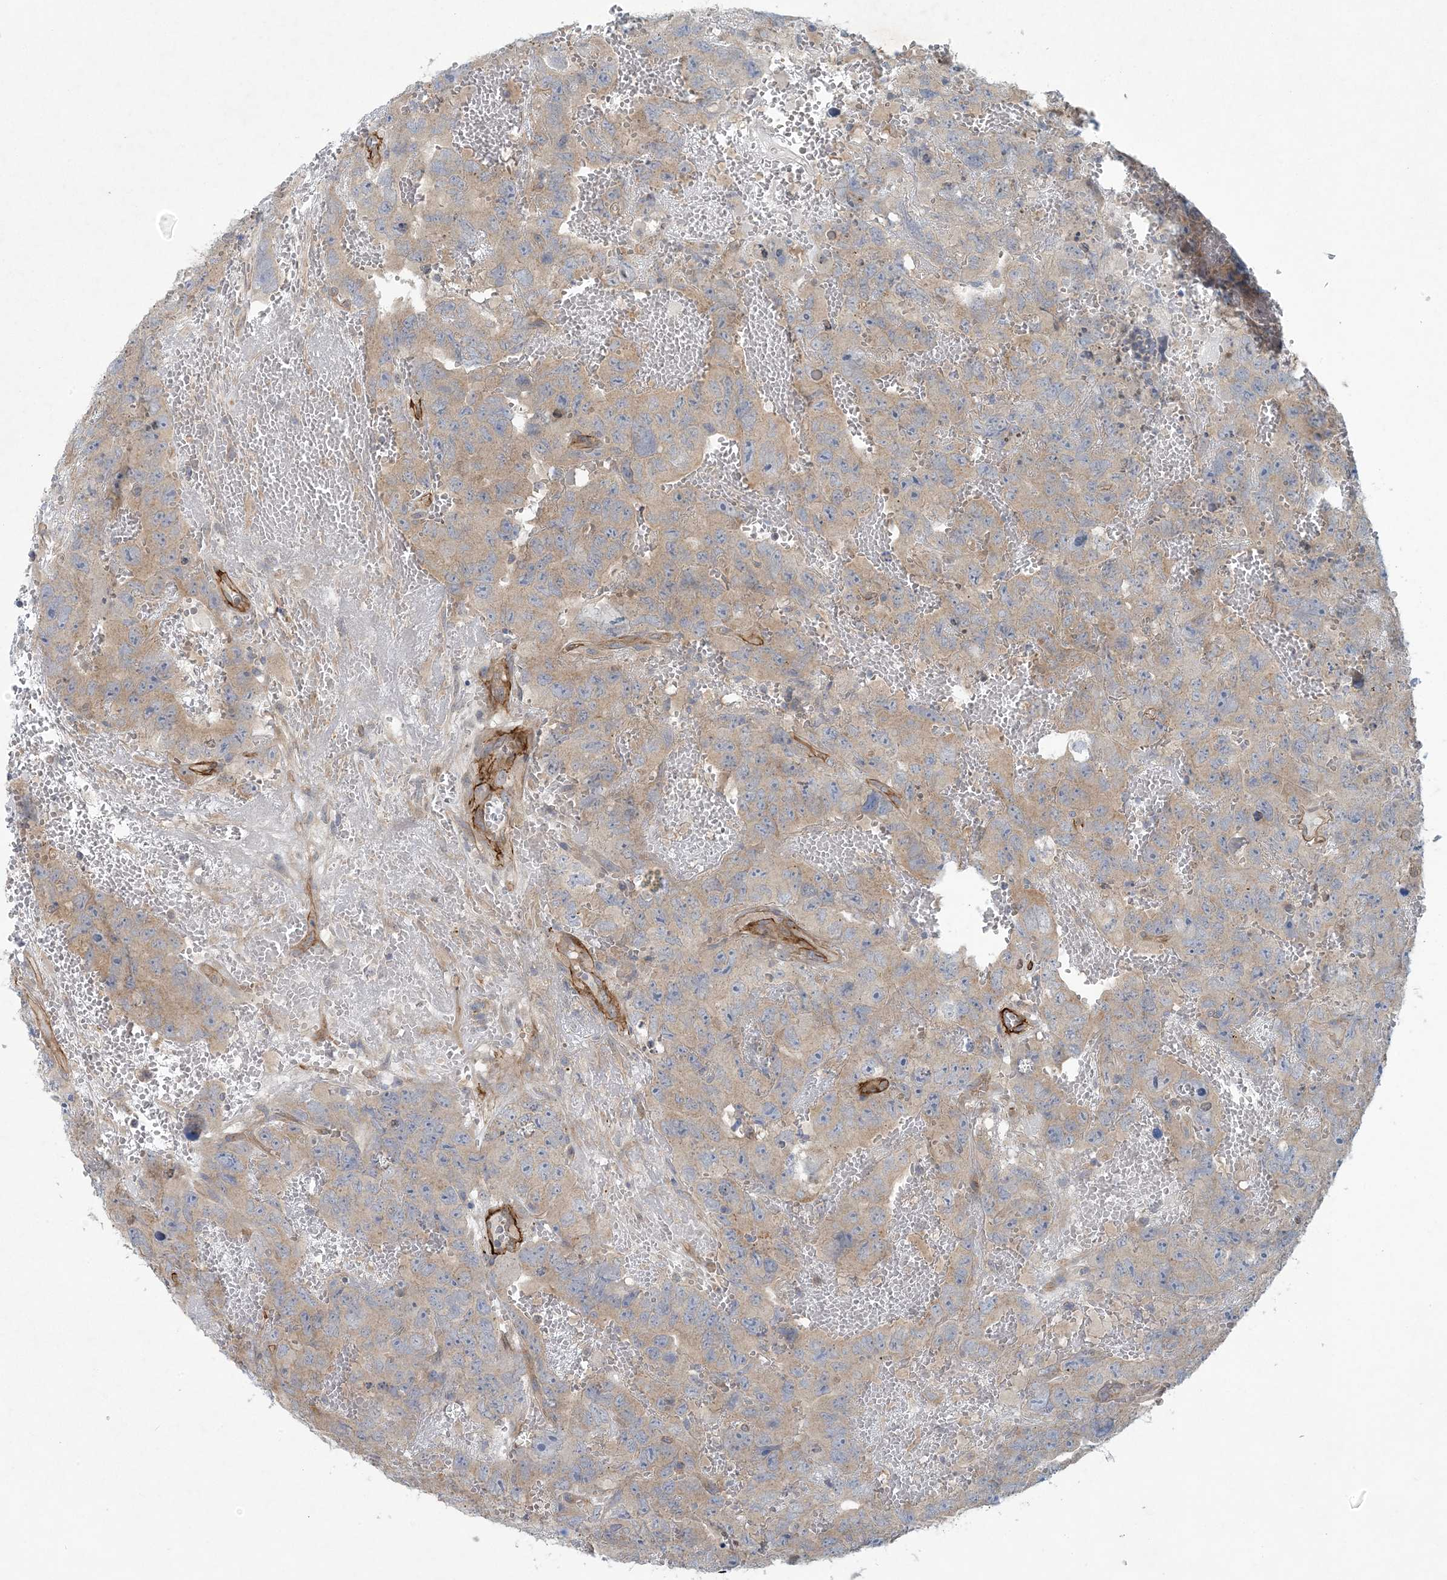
{"staining": {"intensity": "weak", "quantity": "25%-75%", "location": "cytoplasmic/membranous"}, "tissue": "testis cancer", "cell_type": "Tumor cells", "image_type": "cancer", "snomed": [{"axis": "morphology", "description": "Carcinoma, Embryonal, NOS"}, {"axis": "topography", "description": "Testis"}], "caption": "Immunohistochemistry staining of embryonal carcinoma (testis), which displays low levels of weak cytoplasmic/membranous staining in about 25%-75% of tumor cells indicating weak cytoplasmic/membranous protein expression. The staining was performed using DAB (3,3'-diaminobenzidine) (brown) for protein detection and nuclei were counterstained in hematoxylin (blue).", "gene": "HIKESHI", "patient": {"sex": "male", "age": 45}}